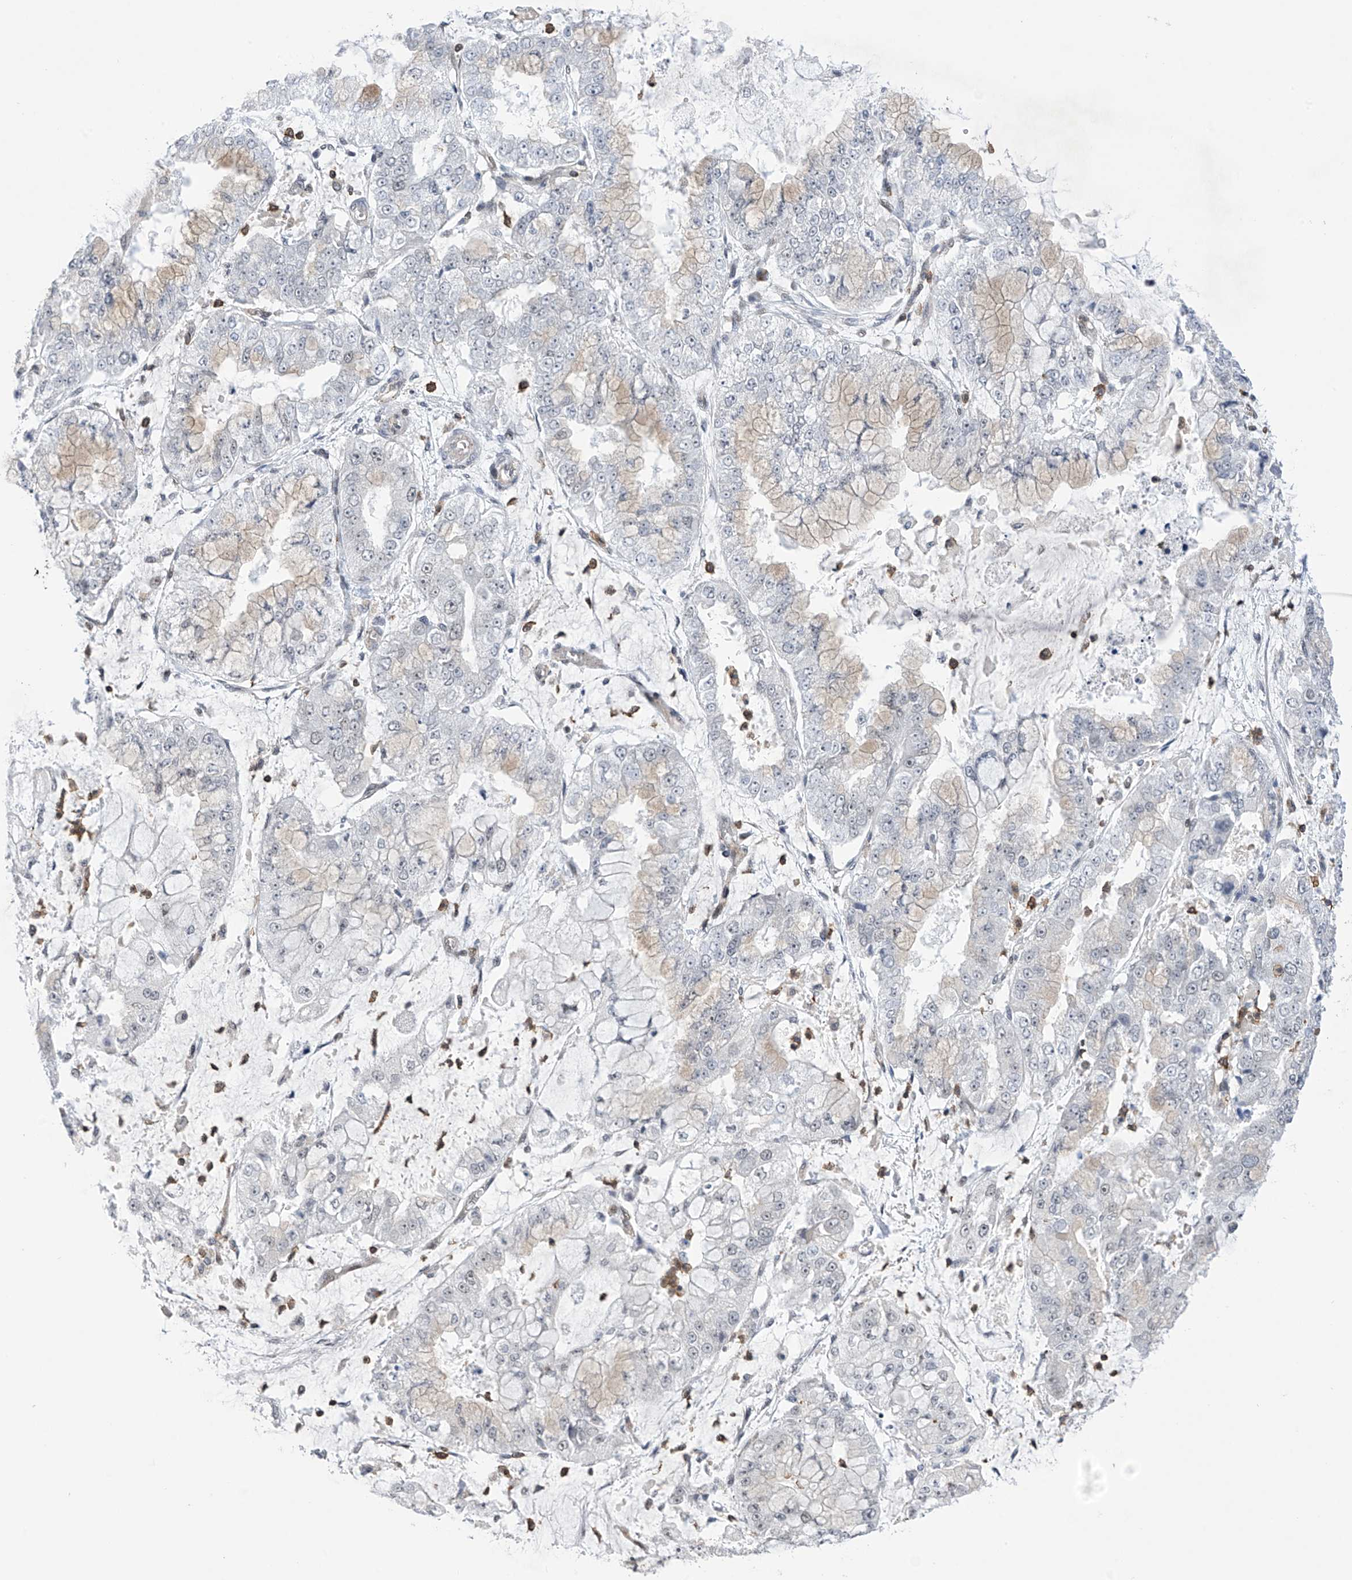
{"staining": {"intensity": "negative", "quantity": "none", "location": "none"}, "tissue": "stomach cancer", "cell_type": "Tumor cells", "image_type": "cancer", "snomed": [{"axis": "morphology", "description": "Adenocarcinoma, NOS"}, {"axis": "topography", "description": "Stomach"}], "caption": "This is an immunohistochemistry micrograph of stomach adenocarcinoma. There is no staining in tumor cells.", "gene": "MSL3", "patient": {"sex": "male", "age": 76}}